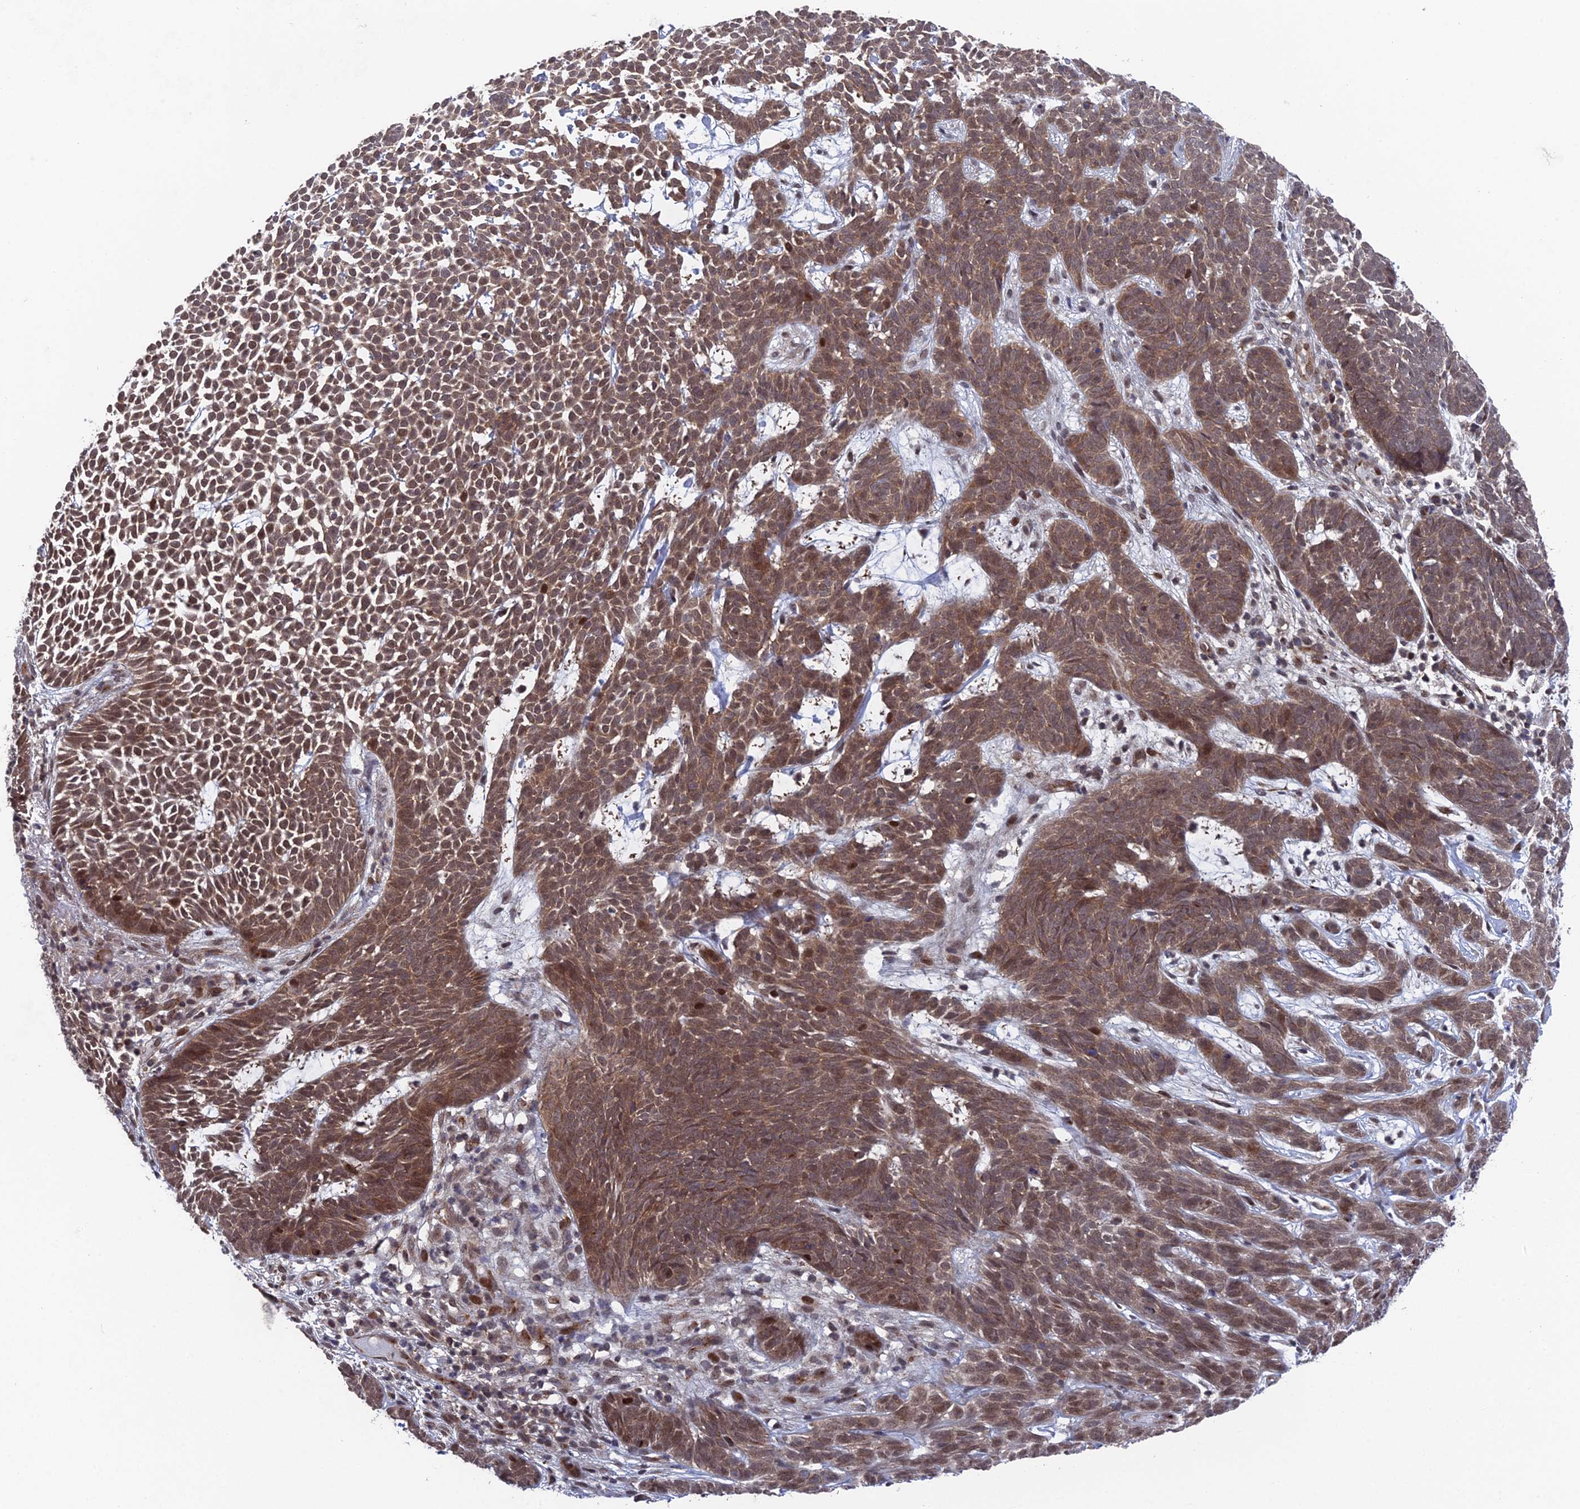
{"staining": {"intensity": "moderate", "quantity": ">75%", "location": "cytoplasmic/membranous,nuclear"}, "tissue": "skin cancer", "cell_type": "Tumor cells", "image_type": "cancer", "snomed": [{"axis": "morphology", "description": "Basal cell carcinoma"}, {"axis": "topography", "description": "Skin"}], "caption": "This is an image of IHC staining of basal cell carcinoma (skin), which shows moderate expression in the cytoplasmic/membranous and nuclear of tumor cells.", "gene": "FHIP2A", "patient": {"sex": "female", "age": 78}}